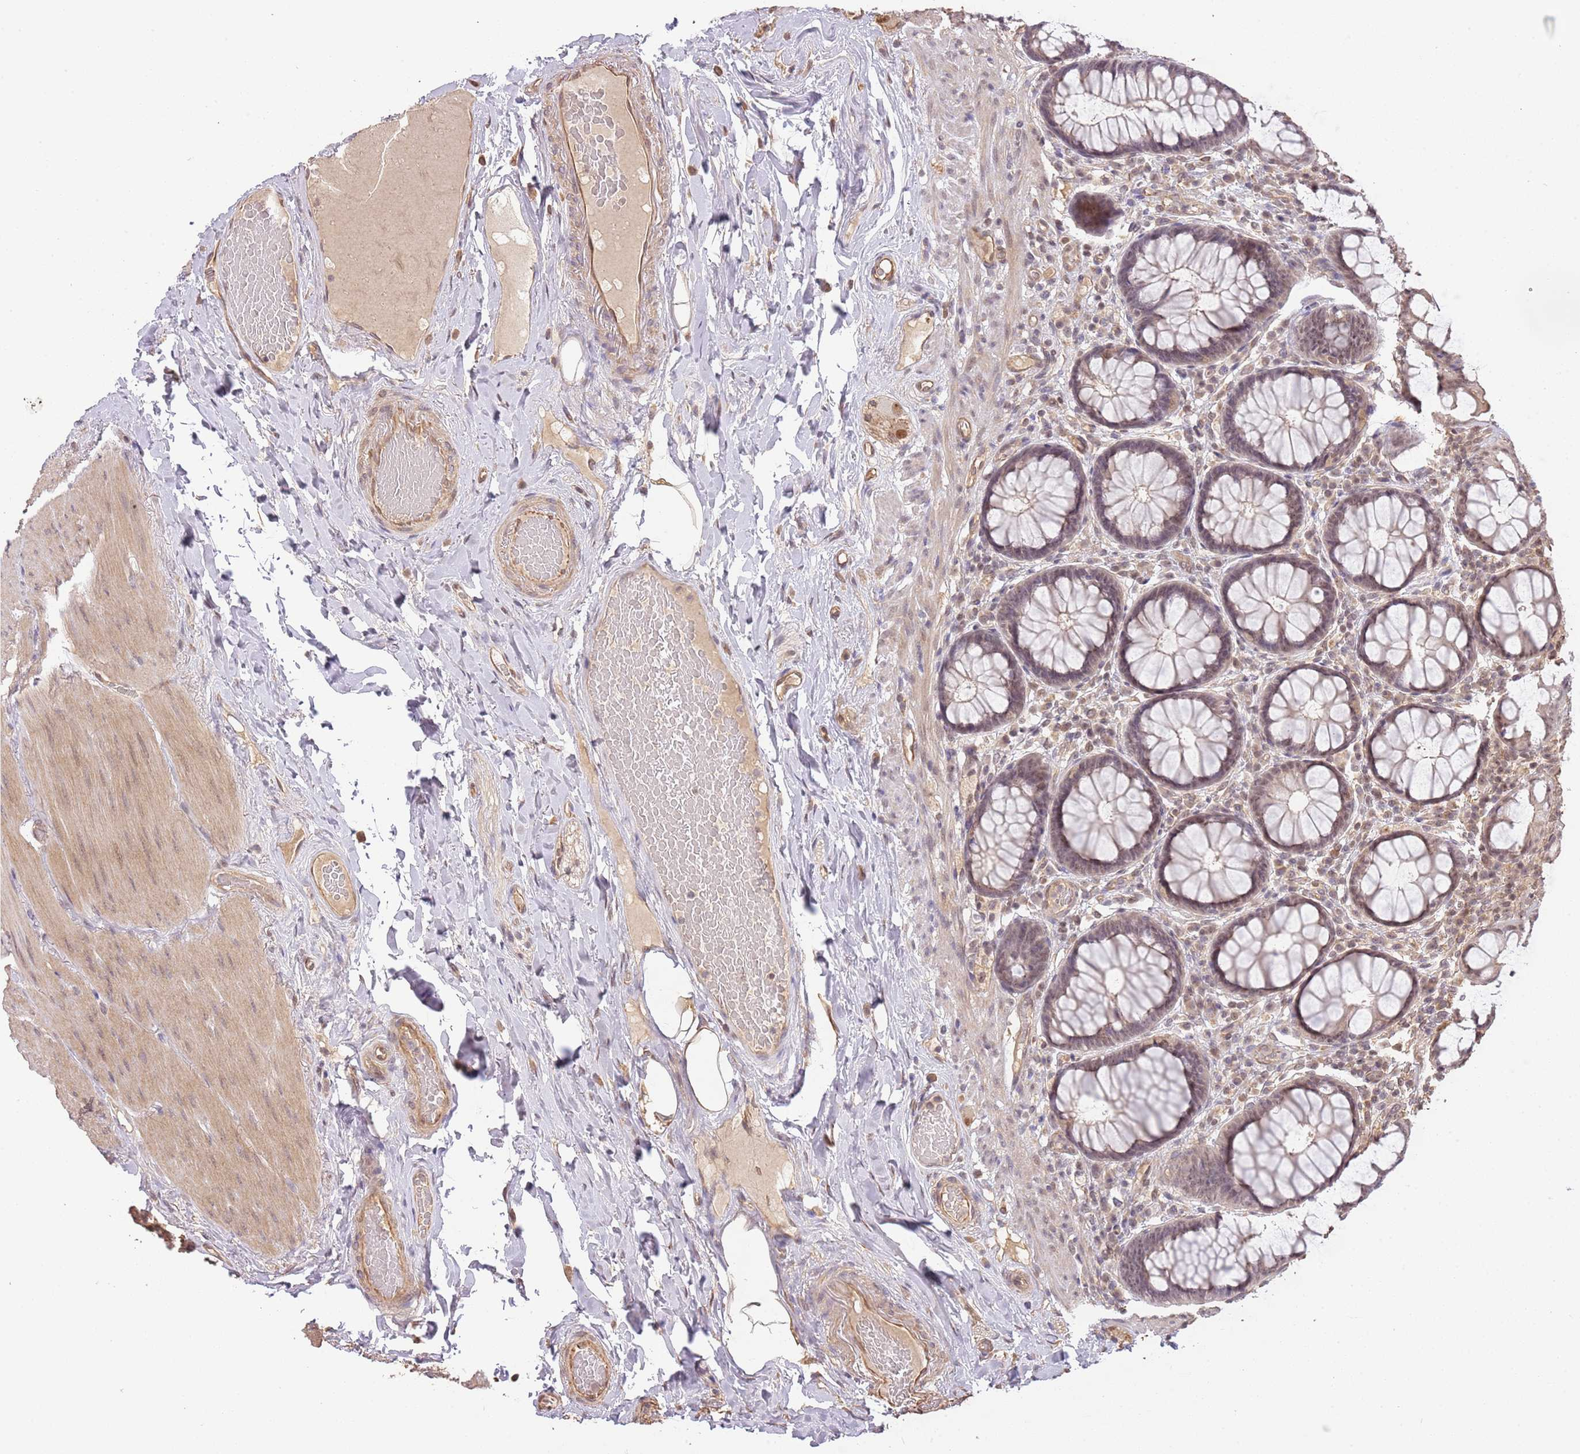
{"staining": {"intensity": "moderate", "quantity": "25%-75%", "location": "cytoplasmic/membranous,nuclear"}, "tissue": "rectum", "cell_type": "Glandular cells", "image_type": "normal", "snomed": [{"axis": "morphology", "description": "Normal tissue, NOS"}, {"axis": "topography", "description": "Rectum"}], "caption": "Human rectum stained for a protein (brown) reveals moderate cytoplasmic/membranous,nuclear positive positivity in about 25%-75% of glandular cells.", "gene": "SURF2", "patient": {"sex": "male", "age": 83}}